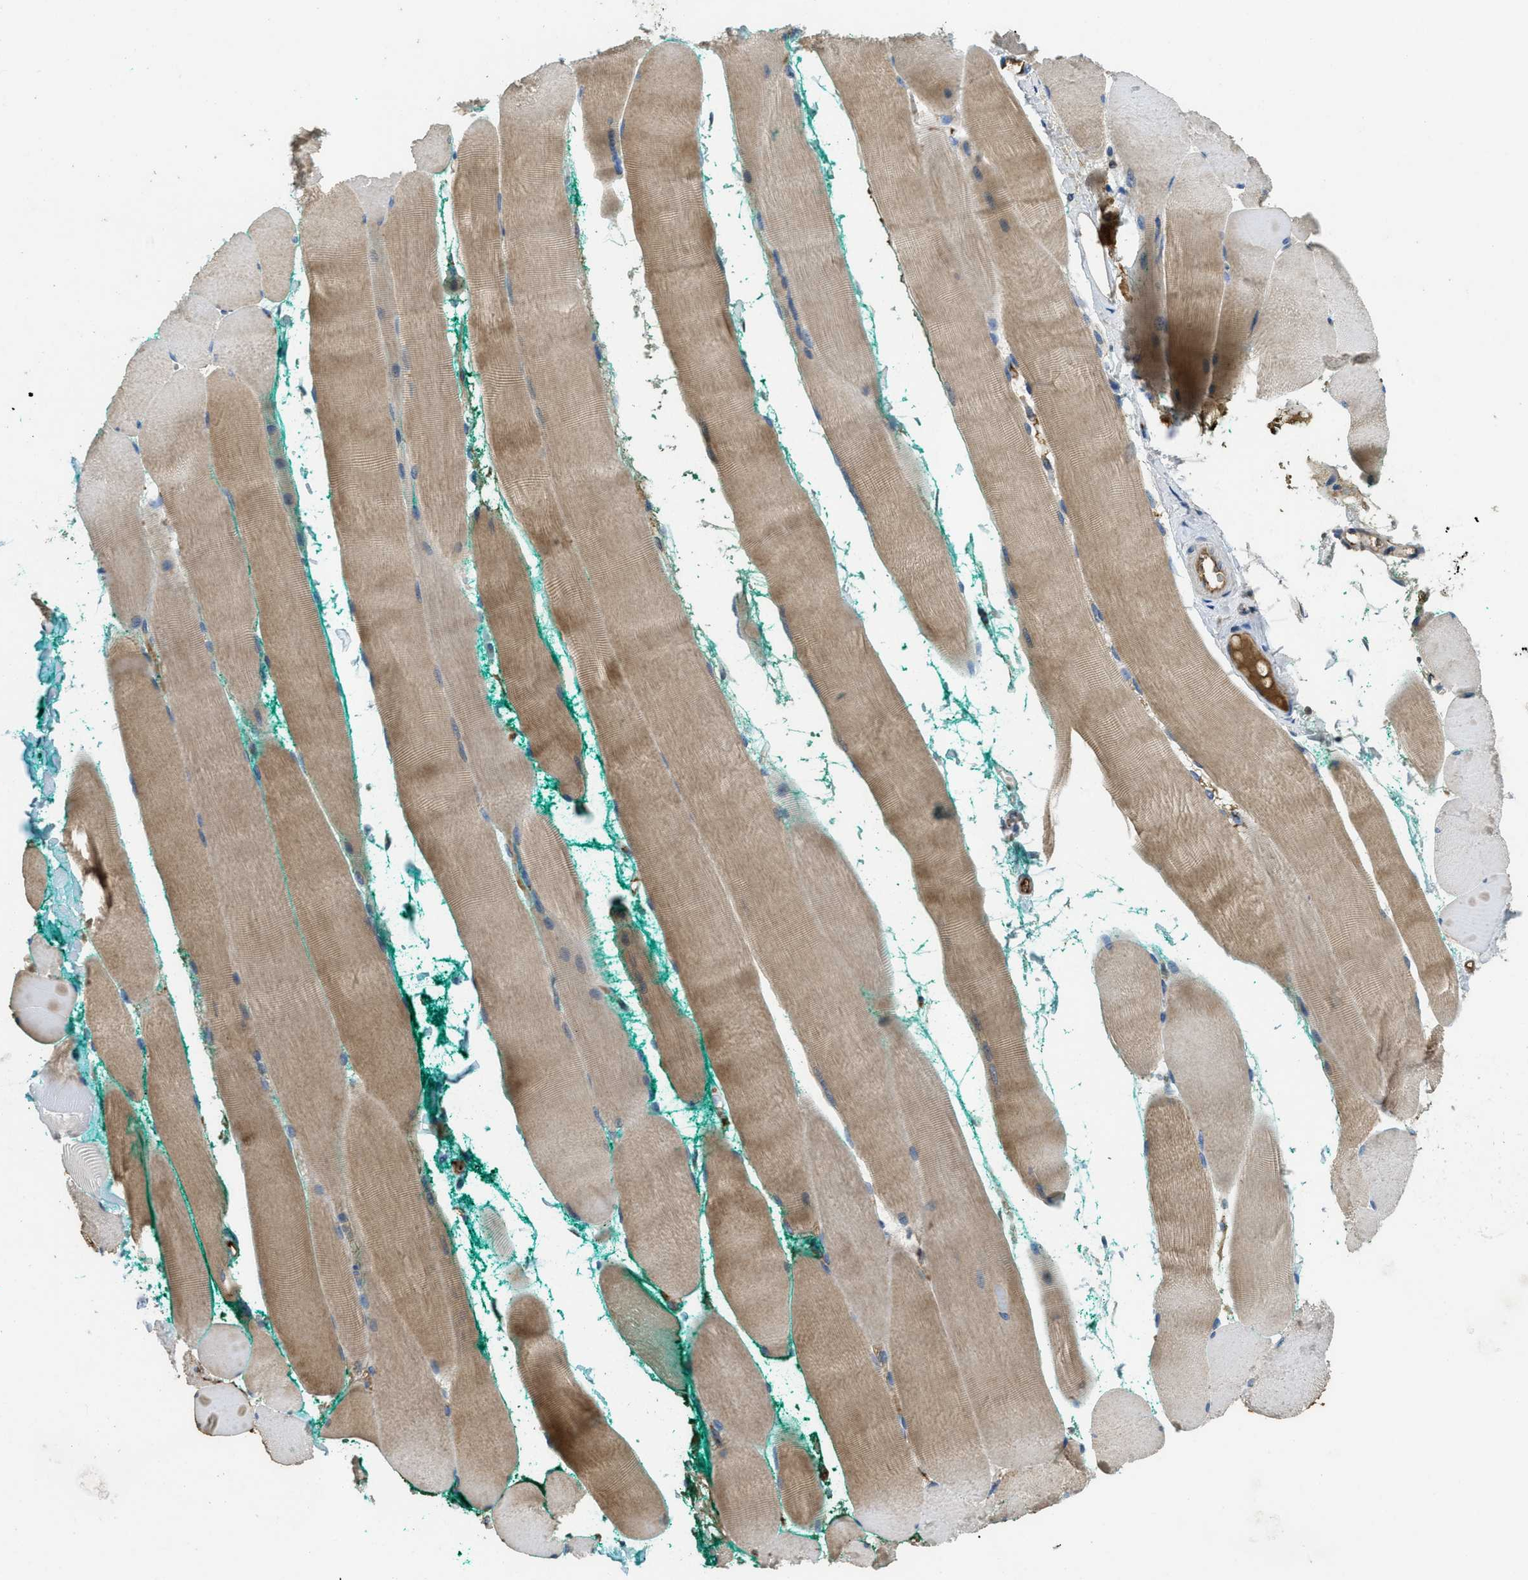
{"staining": {"intensity": "weak", "quantity": "25%-75%", "location": "cytoplasmic/membranous"}, "tissue": "skeletal muscle", "cell_type": "Myocytes", "image_type": "normal", "snomed": [{"axis": "morphology", "description": "Normal tissue, NOS"}, {"axis": "morphology", "description": "Squamous cell carcinoma, NOS"}, {"axis": "topography", "description": "Skeletal muscle"}], "caption": "Brown immunohistochemical staining in benign skeletal muscle exhibits weak cytoplasmic/membranous positivity in about 25%-75% of myocytes. Ihc stains the protein of interest in brown and the nuclei are stained blue.", "gene": "MPDU1", "patient": {"sex": "male", "age": 51}}